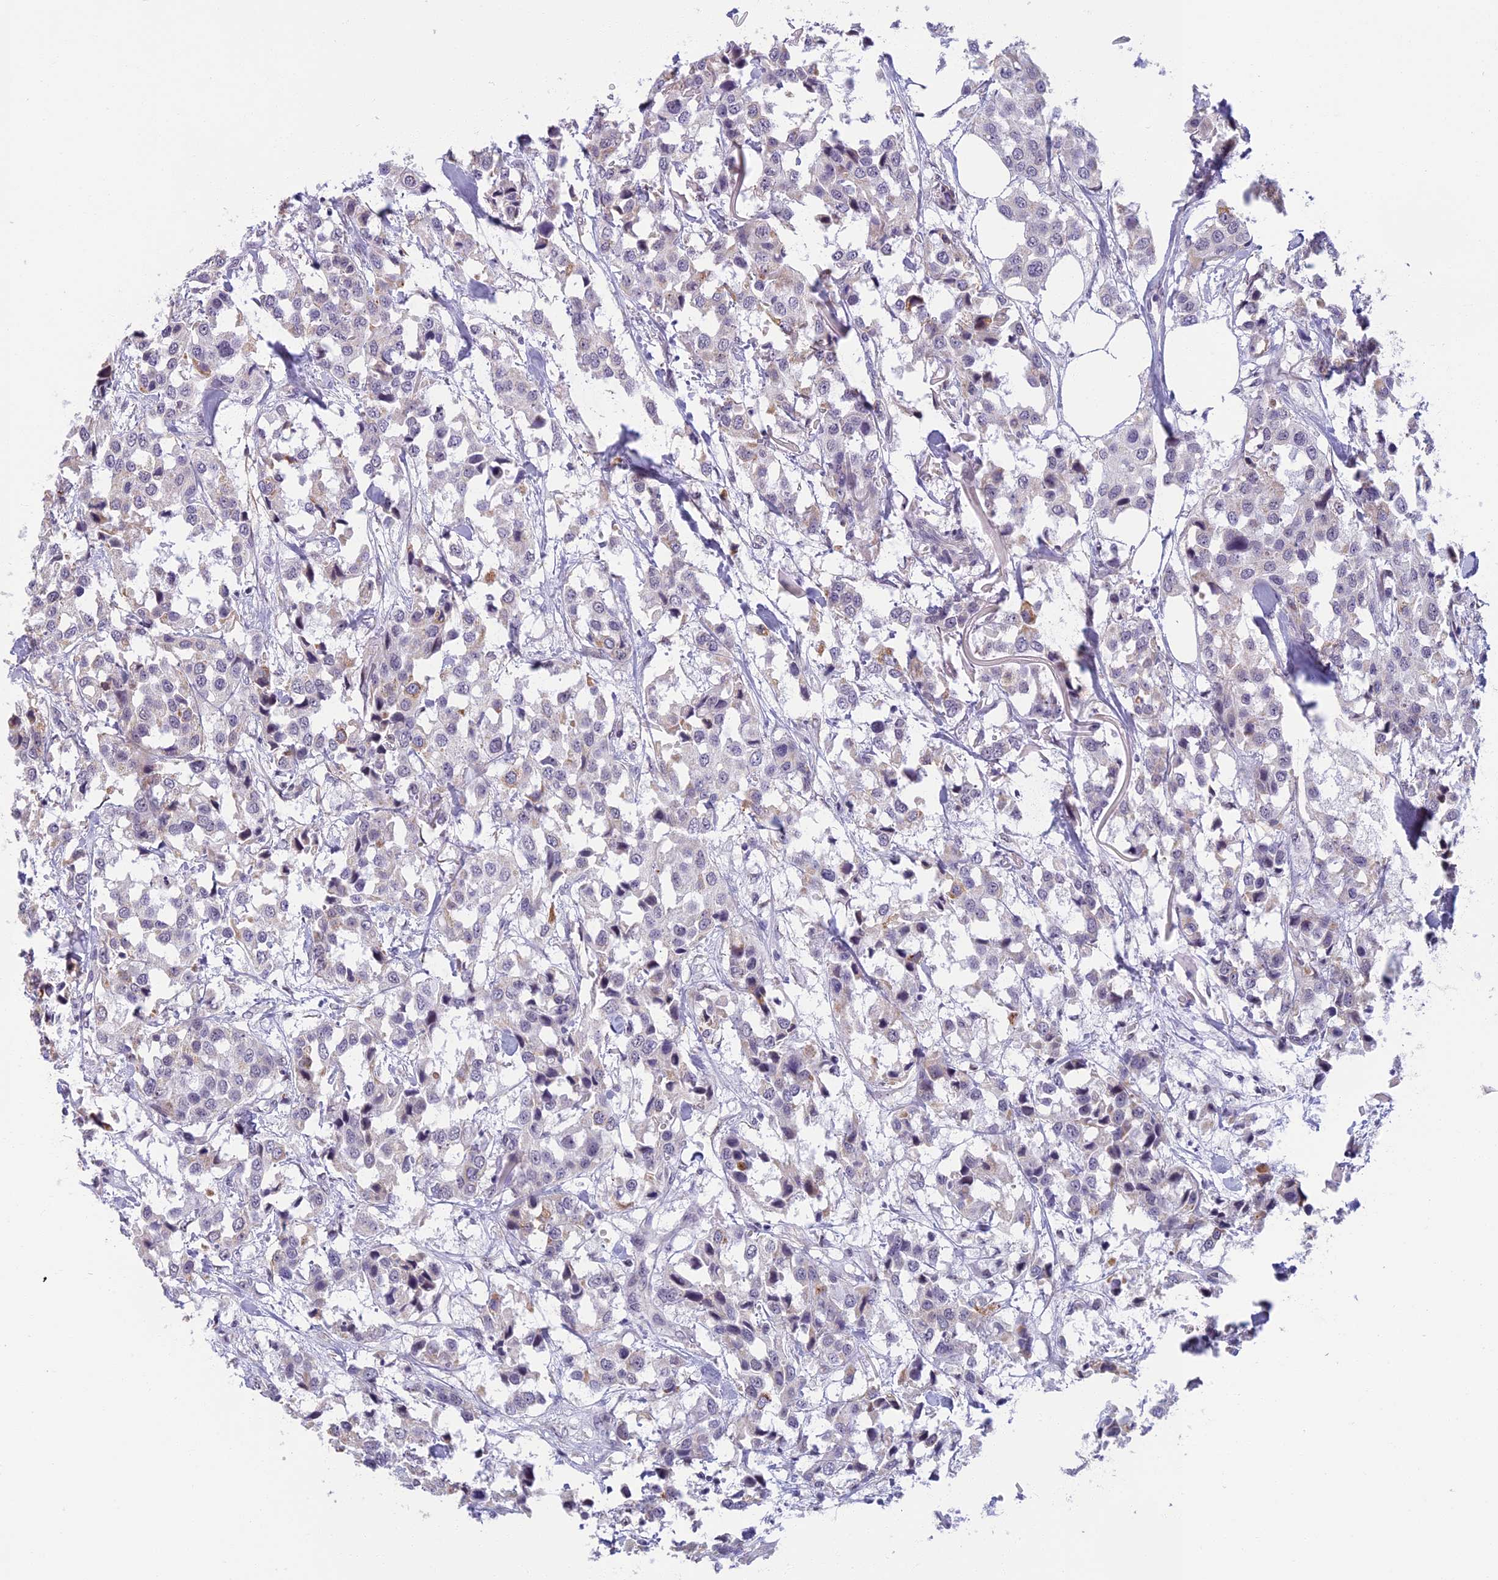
{"staining": {"intensity": "negative", "quantity": "none", "location": "none"}, "tissue": "breast cancer", "cell_type": "Tumor cells", "image_type": "cancer", "snomed": [{"axis": "morphology", "description": "Duct carcinoma"}, {"axis": "topography", "description": "Breast"}], "caption": "Immunohistochemistry (IHC) micrograph of breast cancer stained for a protein (brown), which demonstrates no positivity in tumor cells.", "gene": "MORF4L1", "patient": {"sex": "female", "age": 80}}